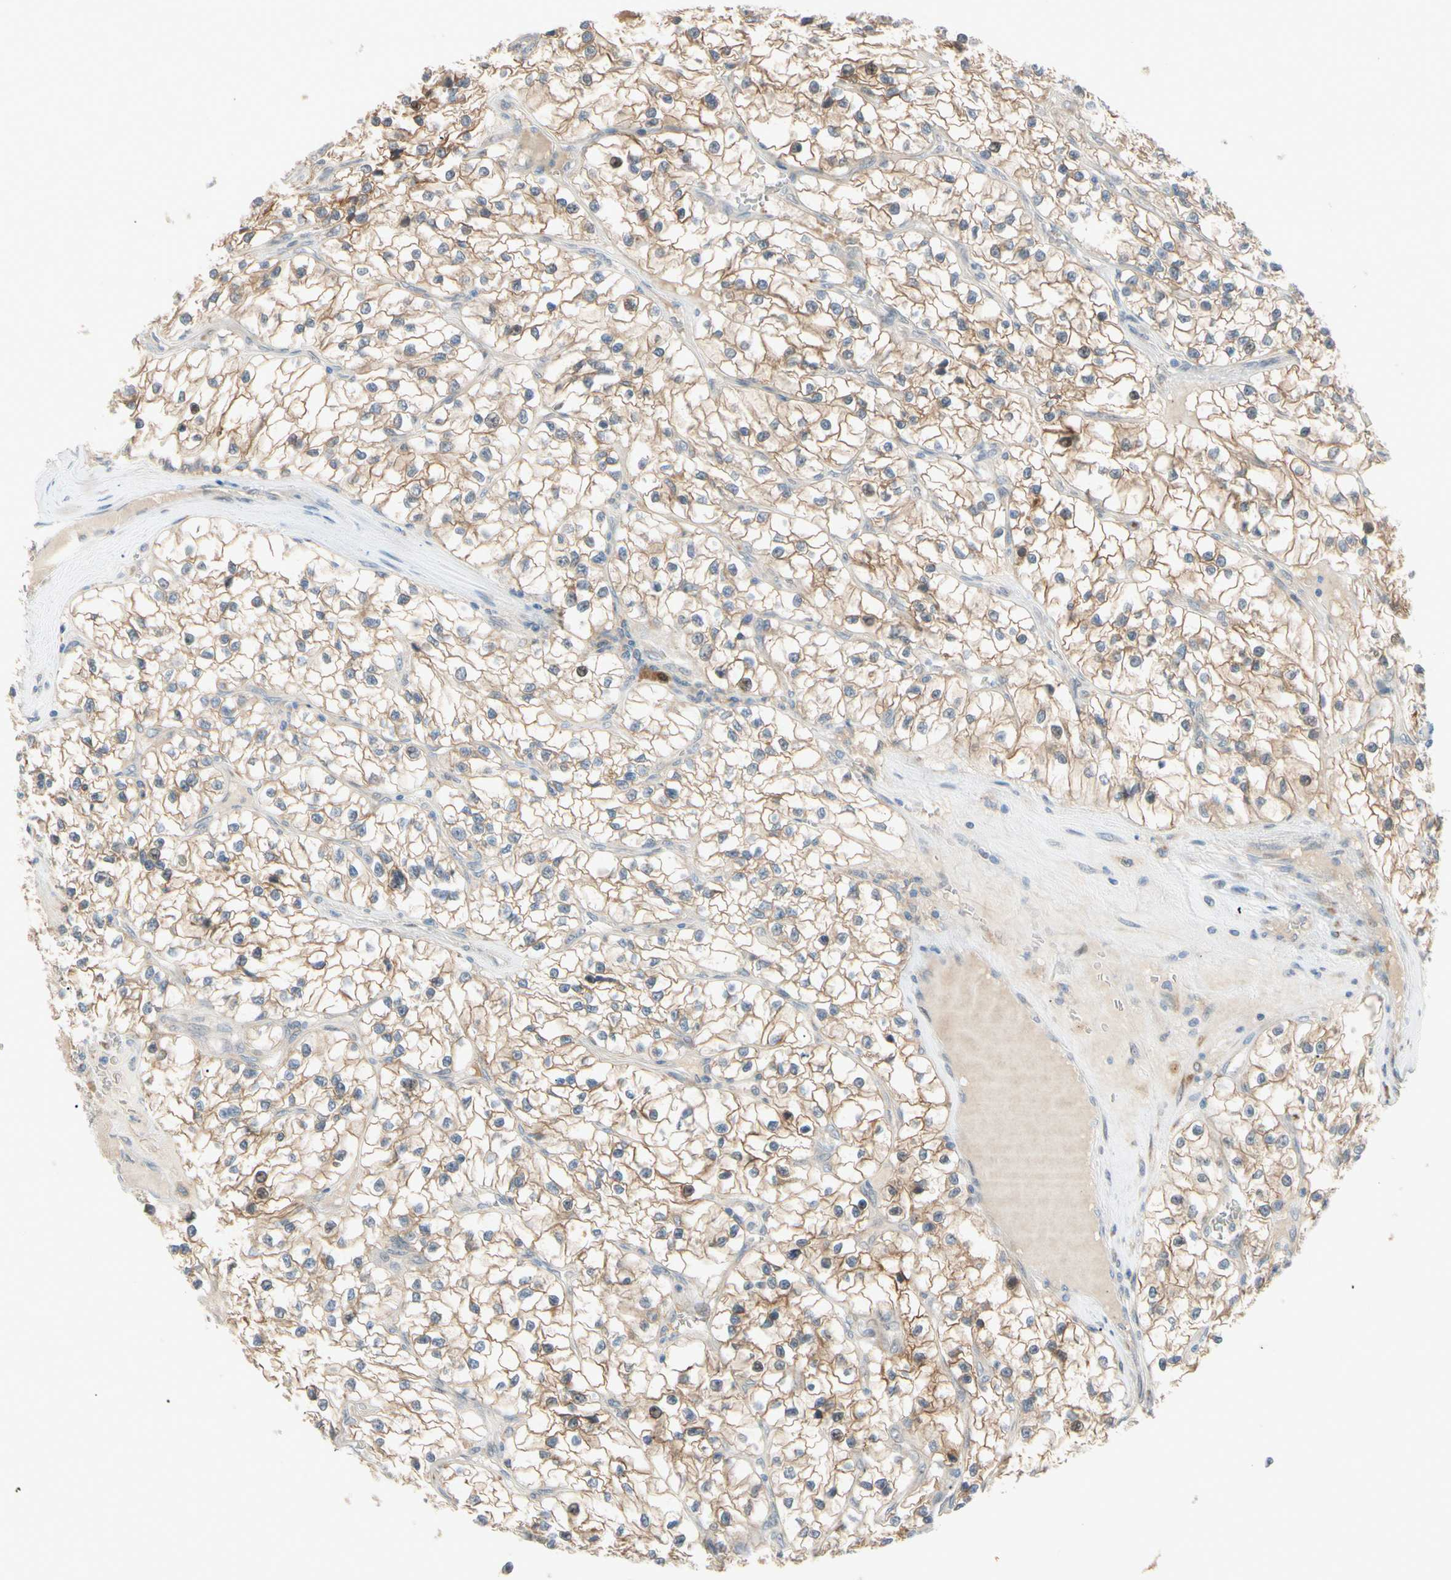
{"staining": {"intensity": "weak", "quantity": ">75%", "location": "cytoplasmic/membranous,nuclear"}, "tissue": "renal cancer", "cell_type": "Tumor cells", "image_type": "cancer", "snomed": [{"axis": "morphology", "description": "Adenocarcinoma, NOS"}, {"axis": "topography", "description": "Kidney"}], "caption": "Adenocarcinoma (renal) tissue displays weak cytoplasmic/membranous and nuclear expression in approximately >75% of tumor cells, visualized by immunohistochemistry.", "gene": "PTTG1", "patient": {"sex": "female", "age": 57}}